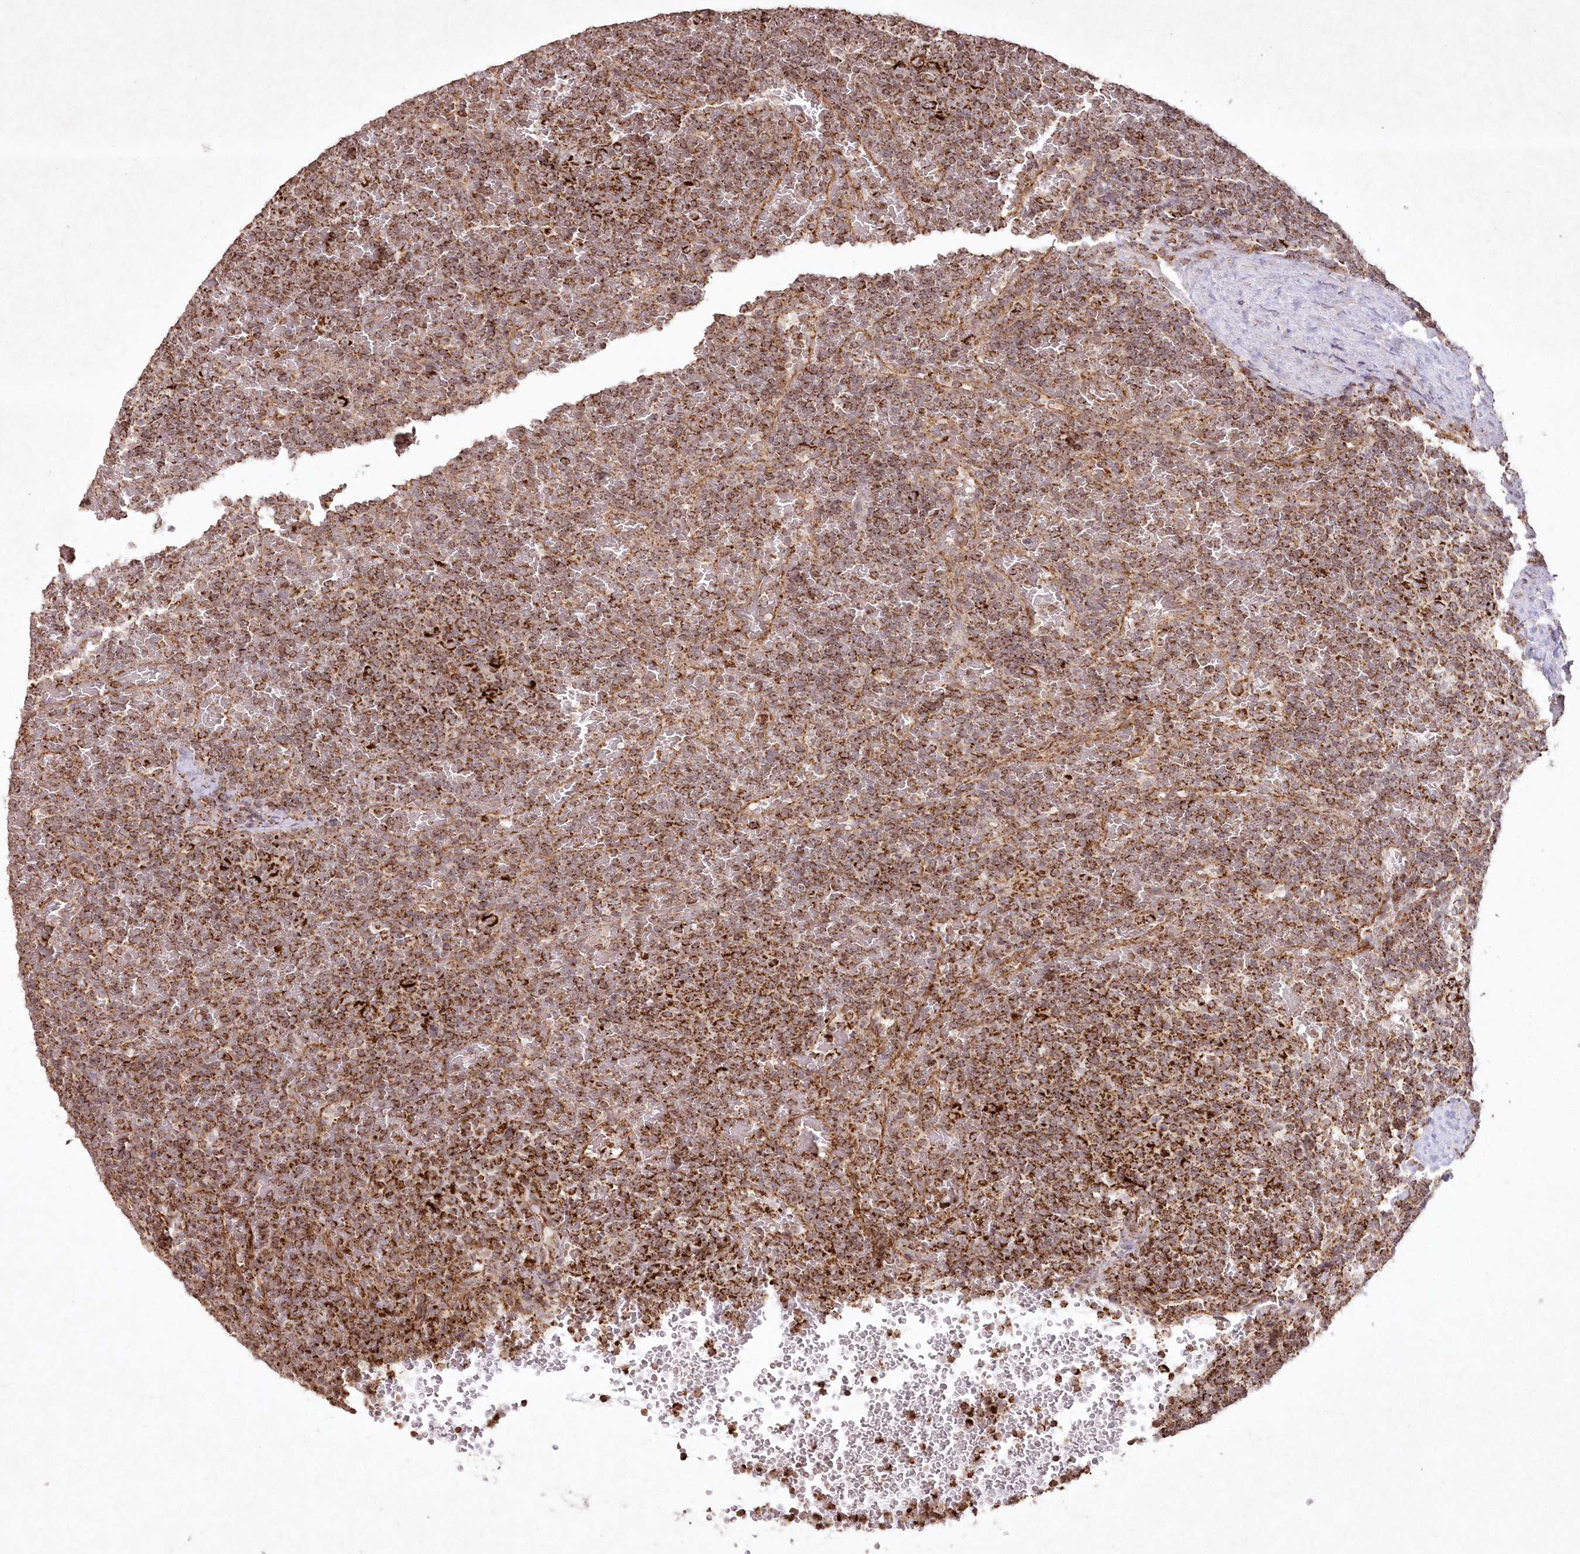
{"staining": {"intensity": "strong", "quantity": ">75%", "location": "cytoplasmic/membranous"}, "tissue": "lymphoma", "cell_type": "Tumor cells", "image_type": "cancer", "snomed": [{"axis": "morphology", "description": "Malignant lymphoma, non-Hodgkin's type, Low grade"}, {"axis": "topography", "description": "Spleen"}], "caption": "Brown immunohistochemical staining in malignant lymphoma, non-Hodgkin's type (low-grade) exhibits strong cytoplasmic/membranous positivity in approximately >75% of tumor cells.", "gene": "LRPPRC", "patient": {"sex": "female", "age": 77}}